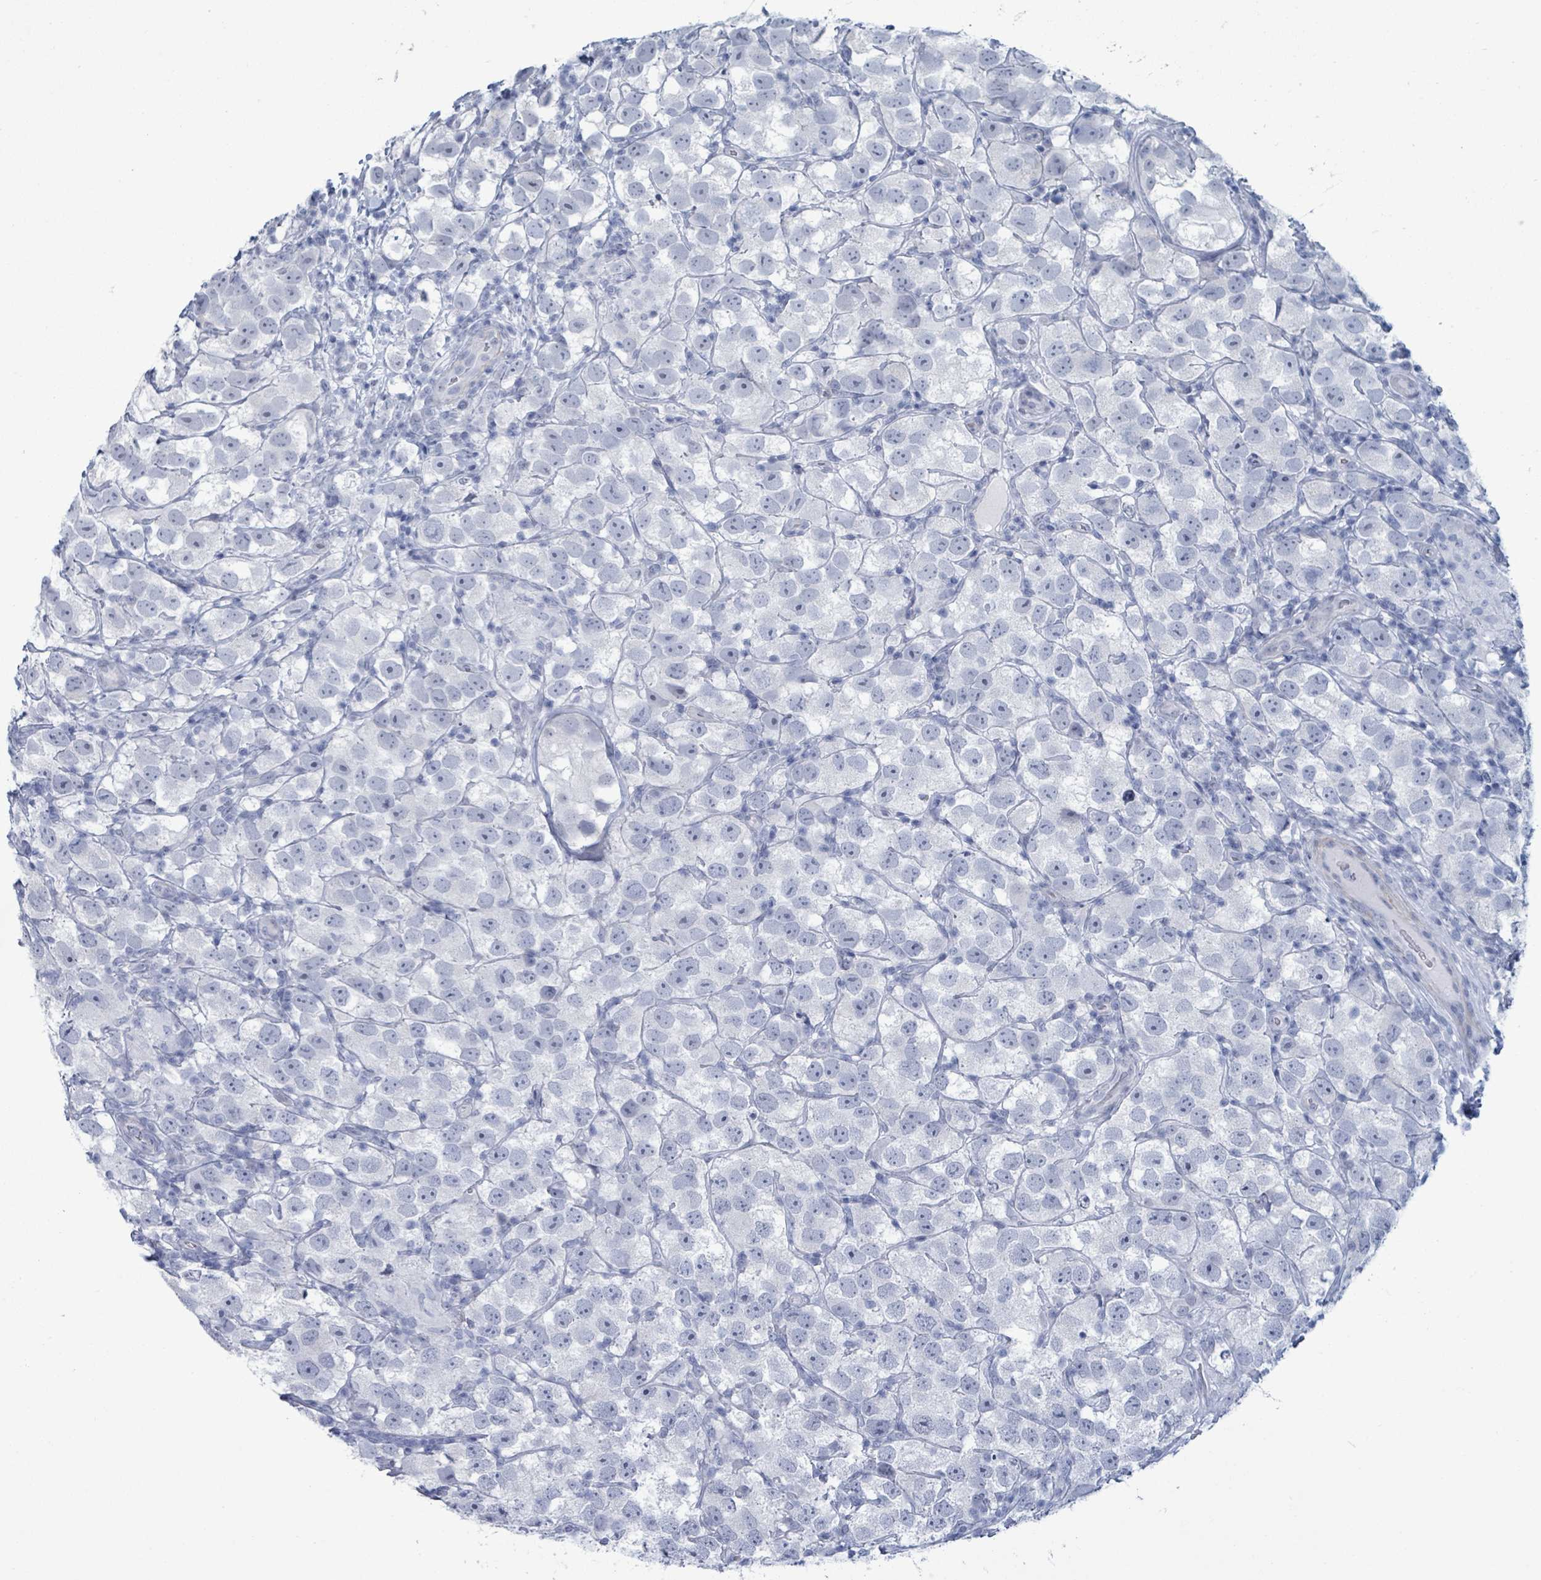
{"staining": {"intensity": "negative", "quantity": "none", "location": "none"}, "tissue": "testis cancer", "cell_type": "Tumor cells", "image_type": "cancer", "snomed": [{"axis": "morphology", "description": "Seminoma, NOS"}, {"axis": "topography", "description": "Testis"}], "caption": "Immunohistochemical staining of human testis cancer reveals no significant expression in tumor cells.", "gene": "ZNF771", "patient": {"sex": "male", "age": 26}}